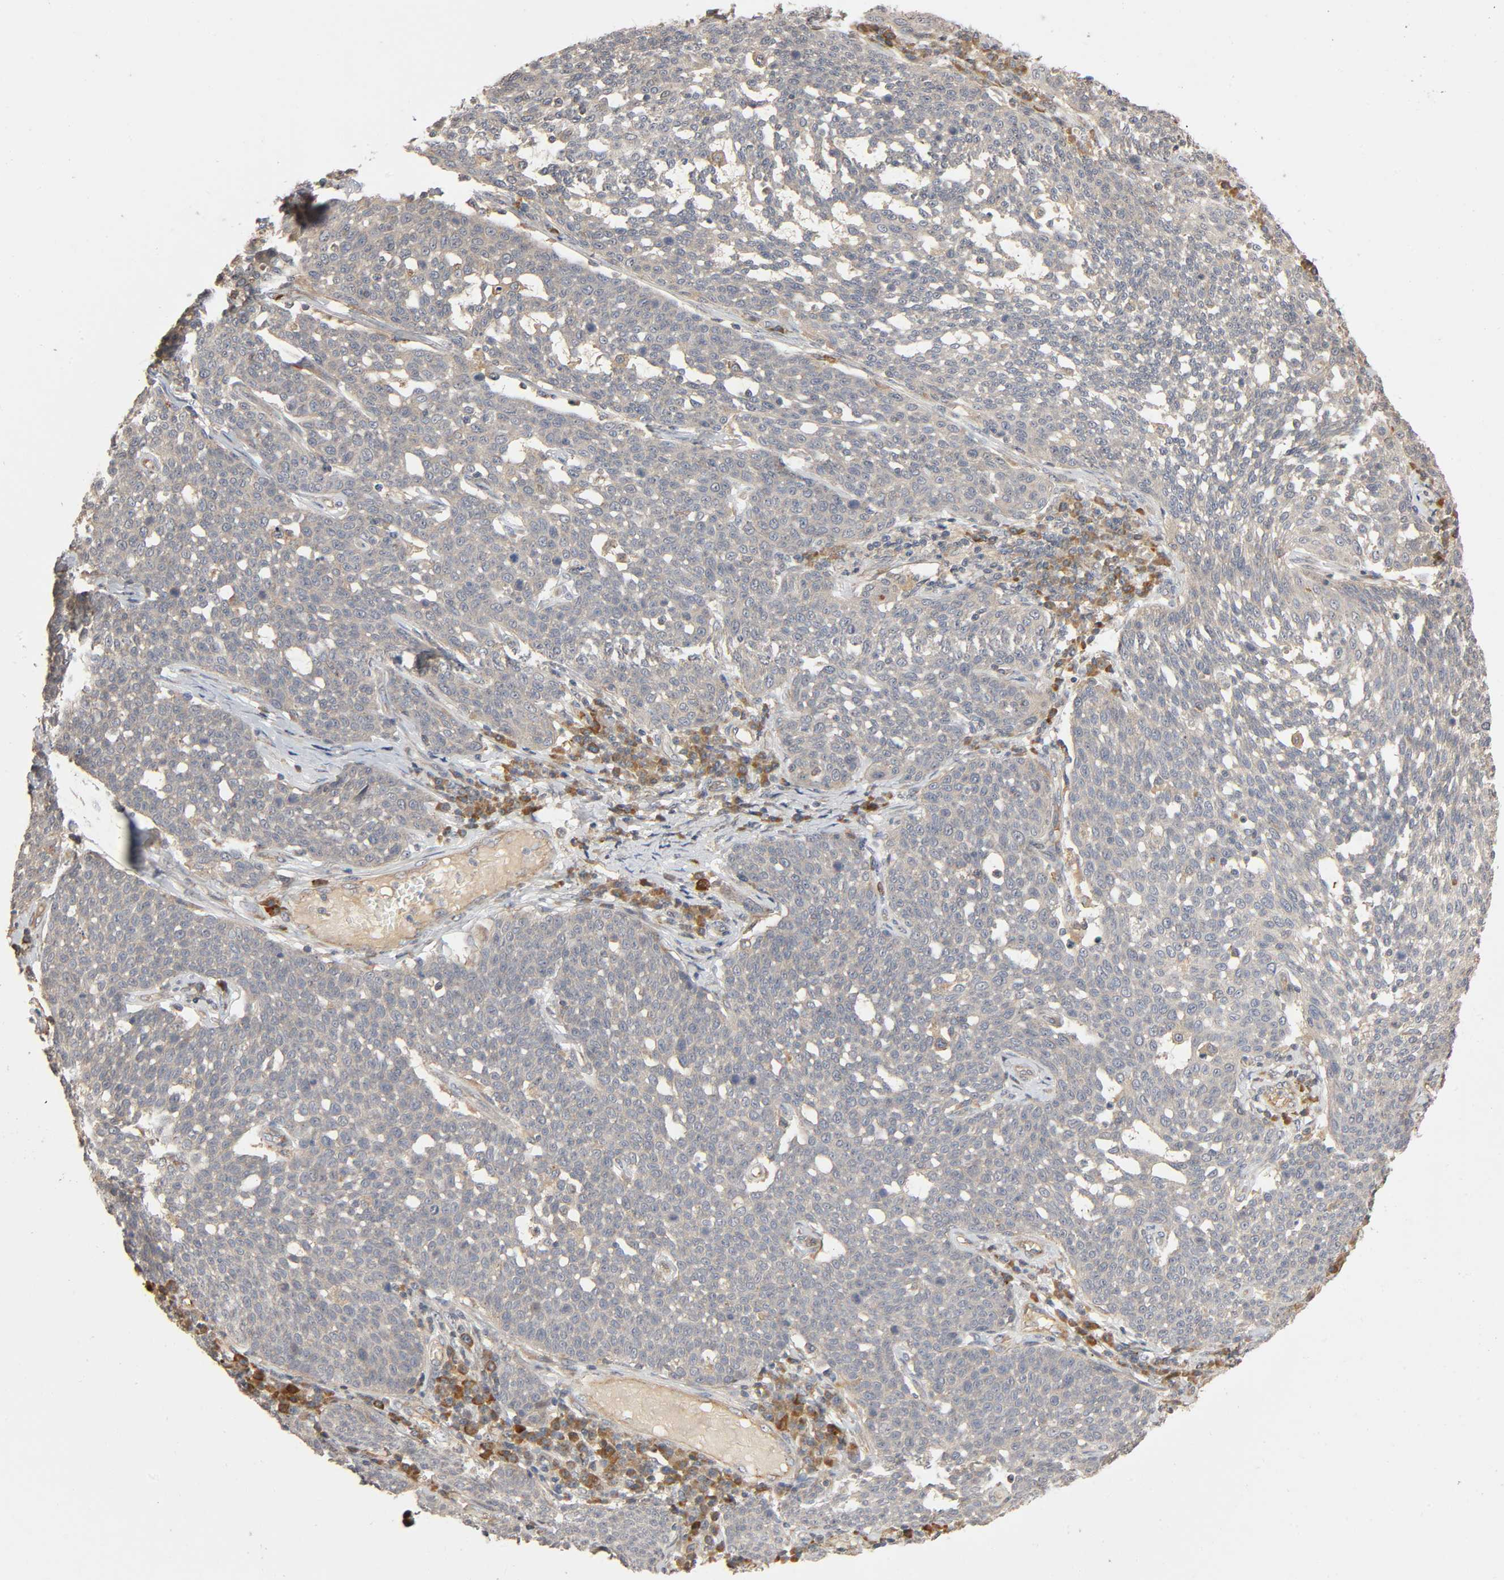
{"staining": {"intensity": "negative", "quantity": "none", "location": "none"}, "tissue": "cervical cancer", "cell_type": "Tumor cells", "image_type": "cancer", "snomed": [{"axis": "morphology", "description": "Squamous cell carcinoma, NOS"}, {"axis": "topography", "description": "Cervix"}], "caption": "This is an immunohistochemistry (IHC) photomicrograph of cervical cancer. There is no expression in tumor cells.", "gene": "SGSM1", "patient": {"sex": "female", "age": 34}}